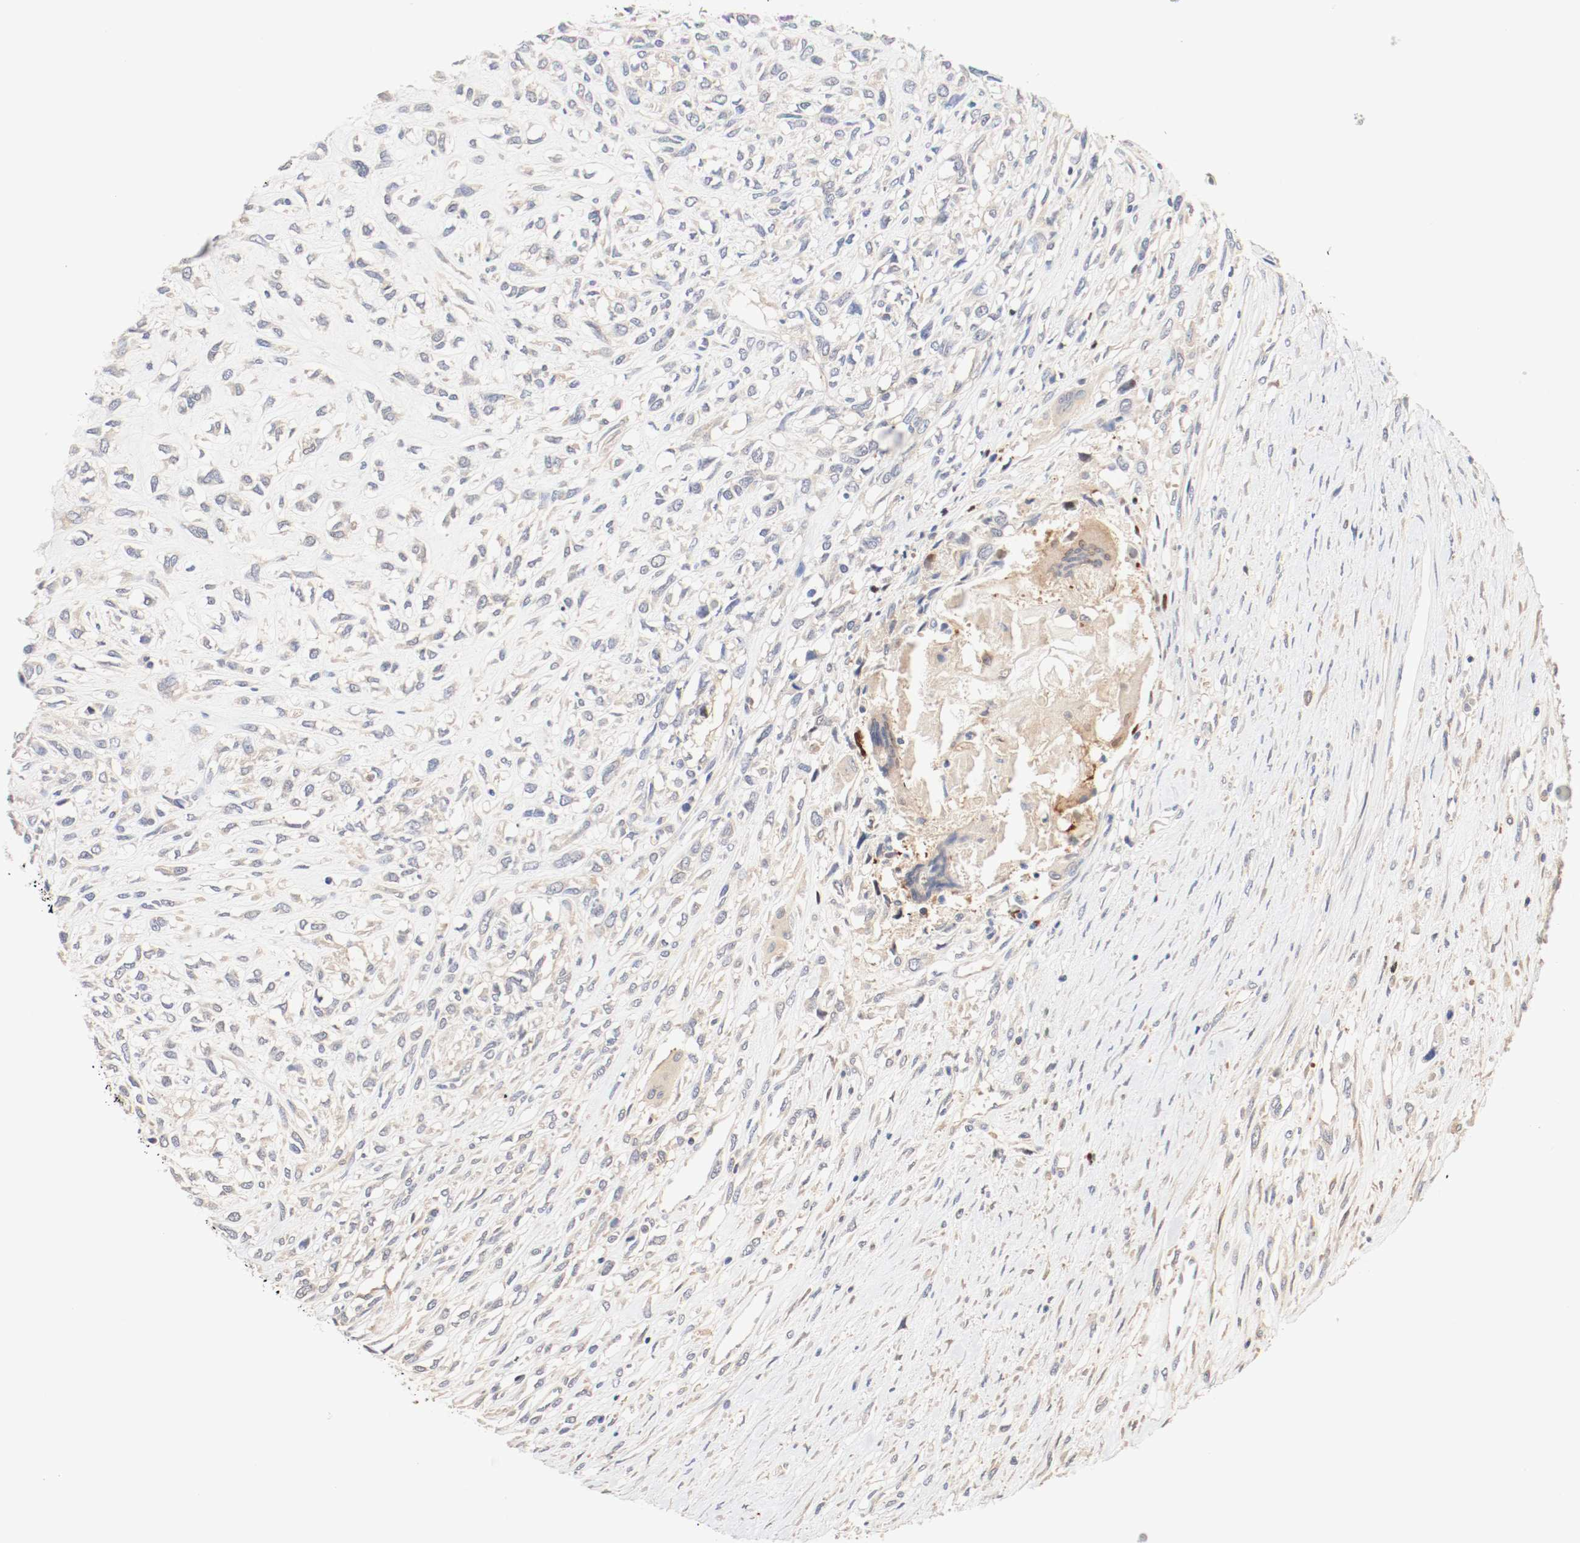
{"staining": {"intensity": "weak", "quantity": "25%-75%", "location": "cytoplasmic/membranous"}, "tissue": "head and neck cancer", "cell_type": "Tumor cells", "image_type": "cancer", "snomed": [{"axis": "morphology", "description": "Necrosis, NOS"}, {"axis": "morphology", "description": "Neoplasm, malignant, NOS"}, {"axis": "topography", "description": "Salivary gland"}, {"axis": "topography", "description": "Head-Neck"}], "caption": "Immunohistochemical staining of malignant neoplasm (head and neck) exhibits low levels of weak cytoplasmic/membranous positivity in approximately 25%-75% of tumor cells.", "gene": "GIT1", "patient": {"sex": "male", "age": 43}}